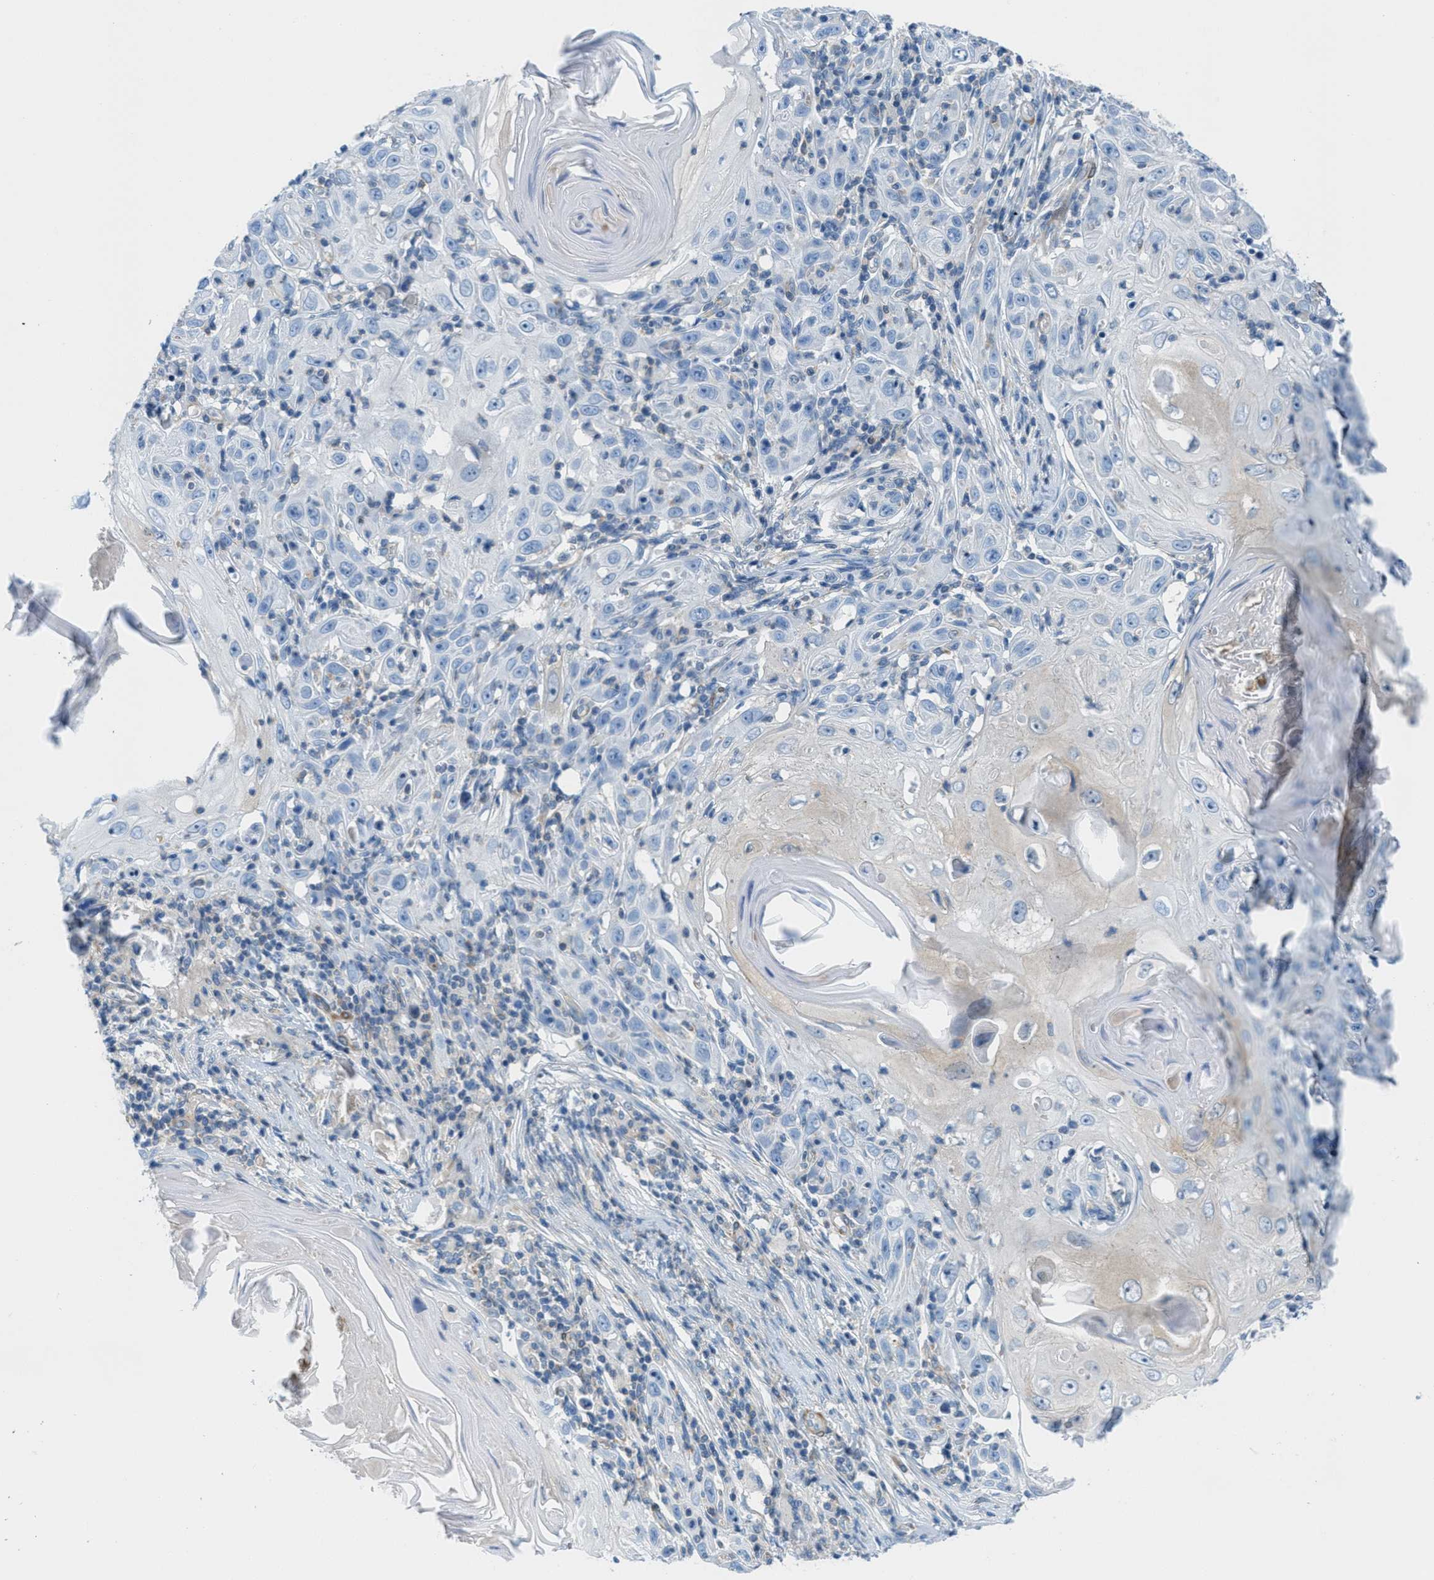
{"staining": {"intensity": "weak", "quantity": "<25%", "location": "cytoplasmic/membranous"}, "tissue": "skin cancer", "cell_type": "Tumor cells", "image_type": "cancer", "snomed": [{"axis": "morphology", "description": "Squamous cell carcinoma, NOS"}, {"axis": "topography", "description": "Skin"}], "caption": "Immunohistochemical staining of human skin cancer (squamous cell carcinoma) demonstrates no significant expression in tumor cells.", "gene": "MAPRE2", "patient": {"sex": "female", "age": 73}}